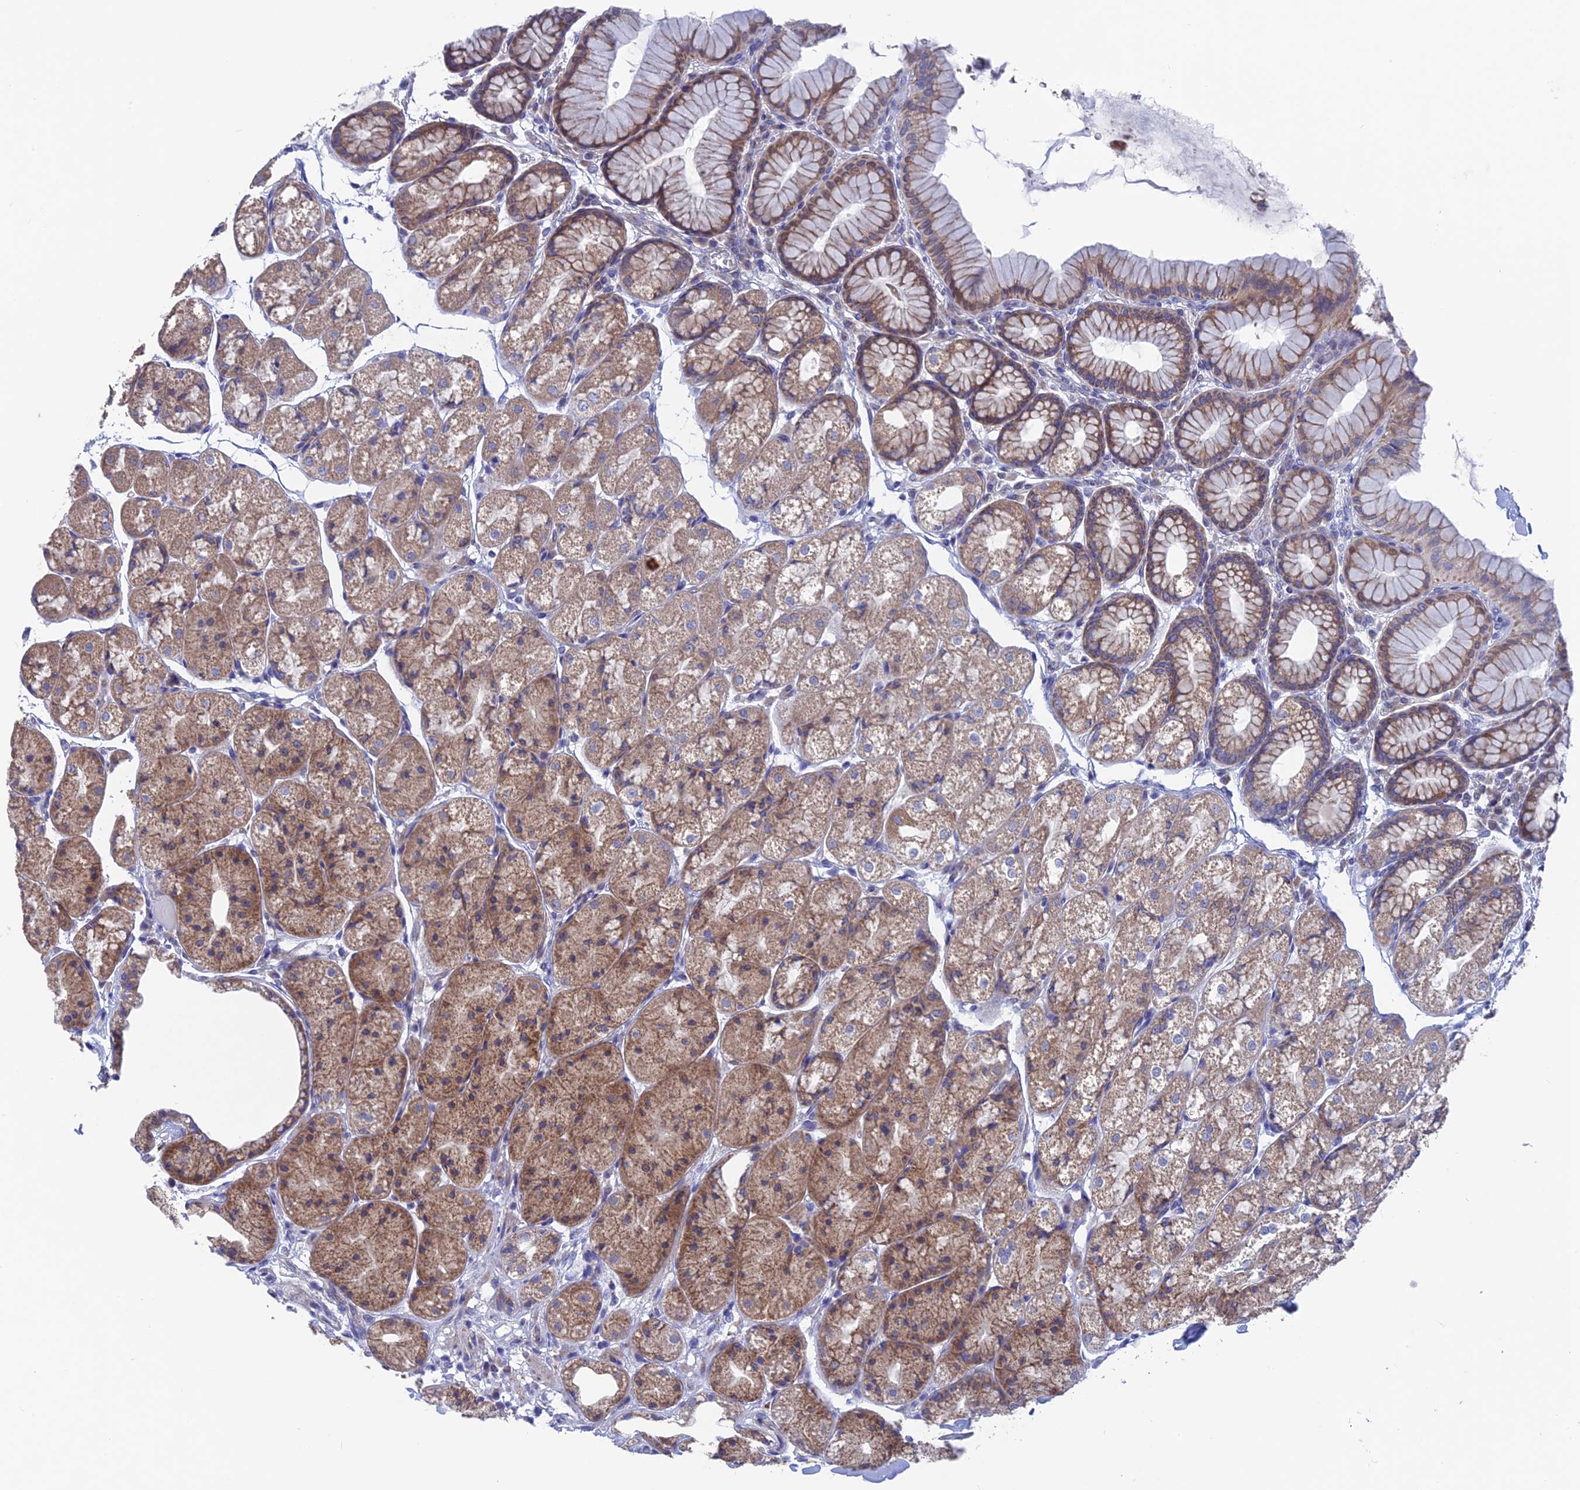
{"staining": {"intensity": "moderate", "quantity": ">75%", "location": "cytoplasmic/membranous"}, "tissue": "stomach", "cell_type": "Glandular cells", "image_type": "normal", "snomed": [{"axis": "morphology", "description": "Normal tissue, NOS"}, {"axis": "topography", "description": "Stomach"}], "caption": "Immunohistochemical staining of unremarkable human stomach exhibits >75% levels of moderate cytoplasmic/membranous protein positivity in about >75% of glandular cells.", "gene": "AK4P3", "patient": {"sex": "male", "age": 57}}